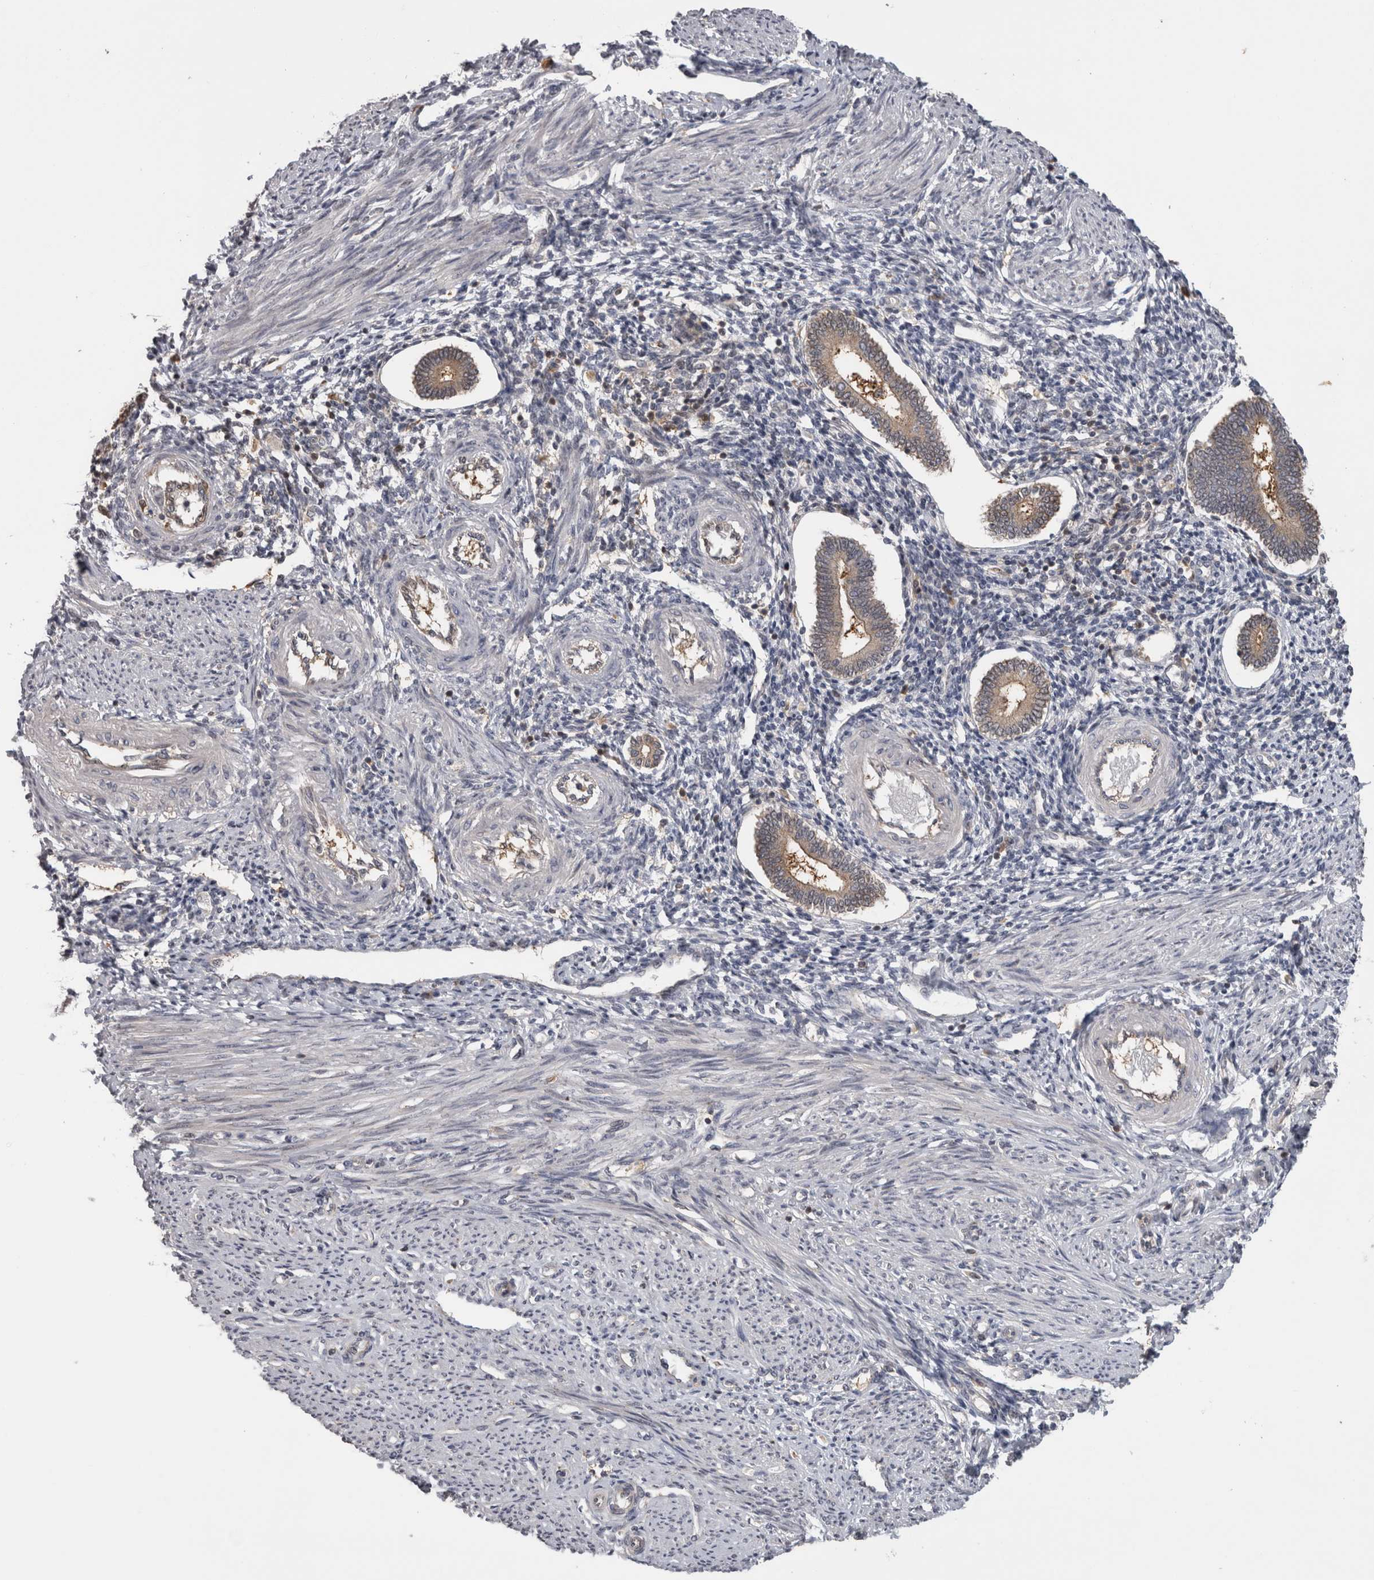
{"staining": {"intensity": "negative", "quantity": "none", "location": "none"}, "tissue": "endometrium", "cell_type": "Cells in endometrial stroma", "image_type": "normal", "snomed": [{"axis": "morphology", "description": "Normal tissue, NOS"}, {"axis": "topography", "description": "Endometrium"}], "caption": "Image shows no significant protein staining in cells in endometrial stroma of unremarkable endometrium.", "gene": "USH1G", "patient": {"sex": "female", "age": 42}}